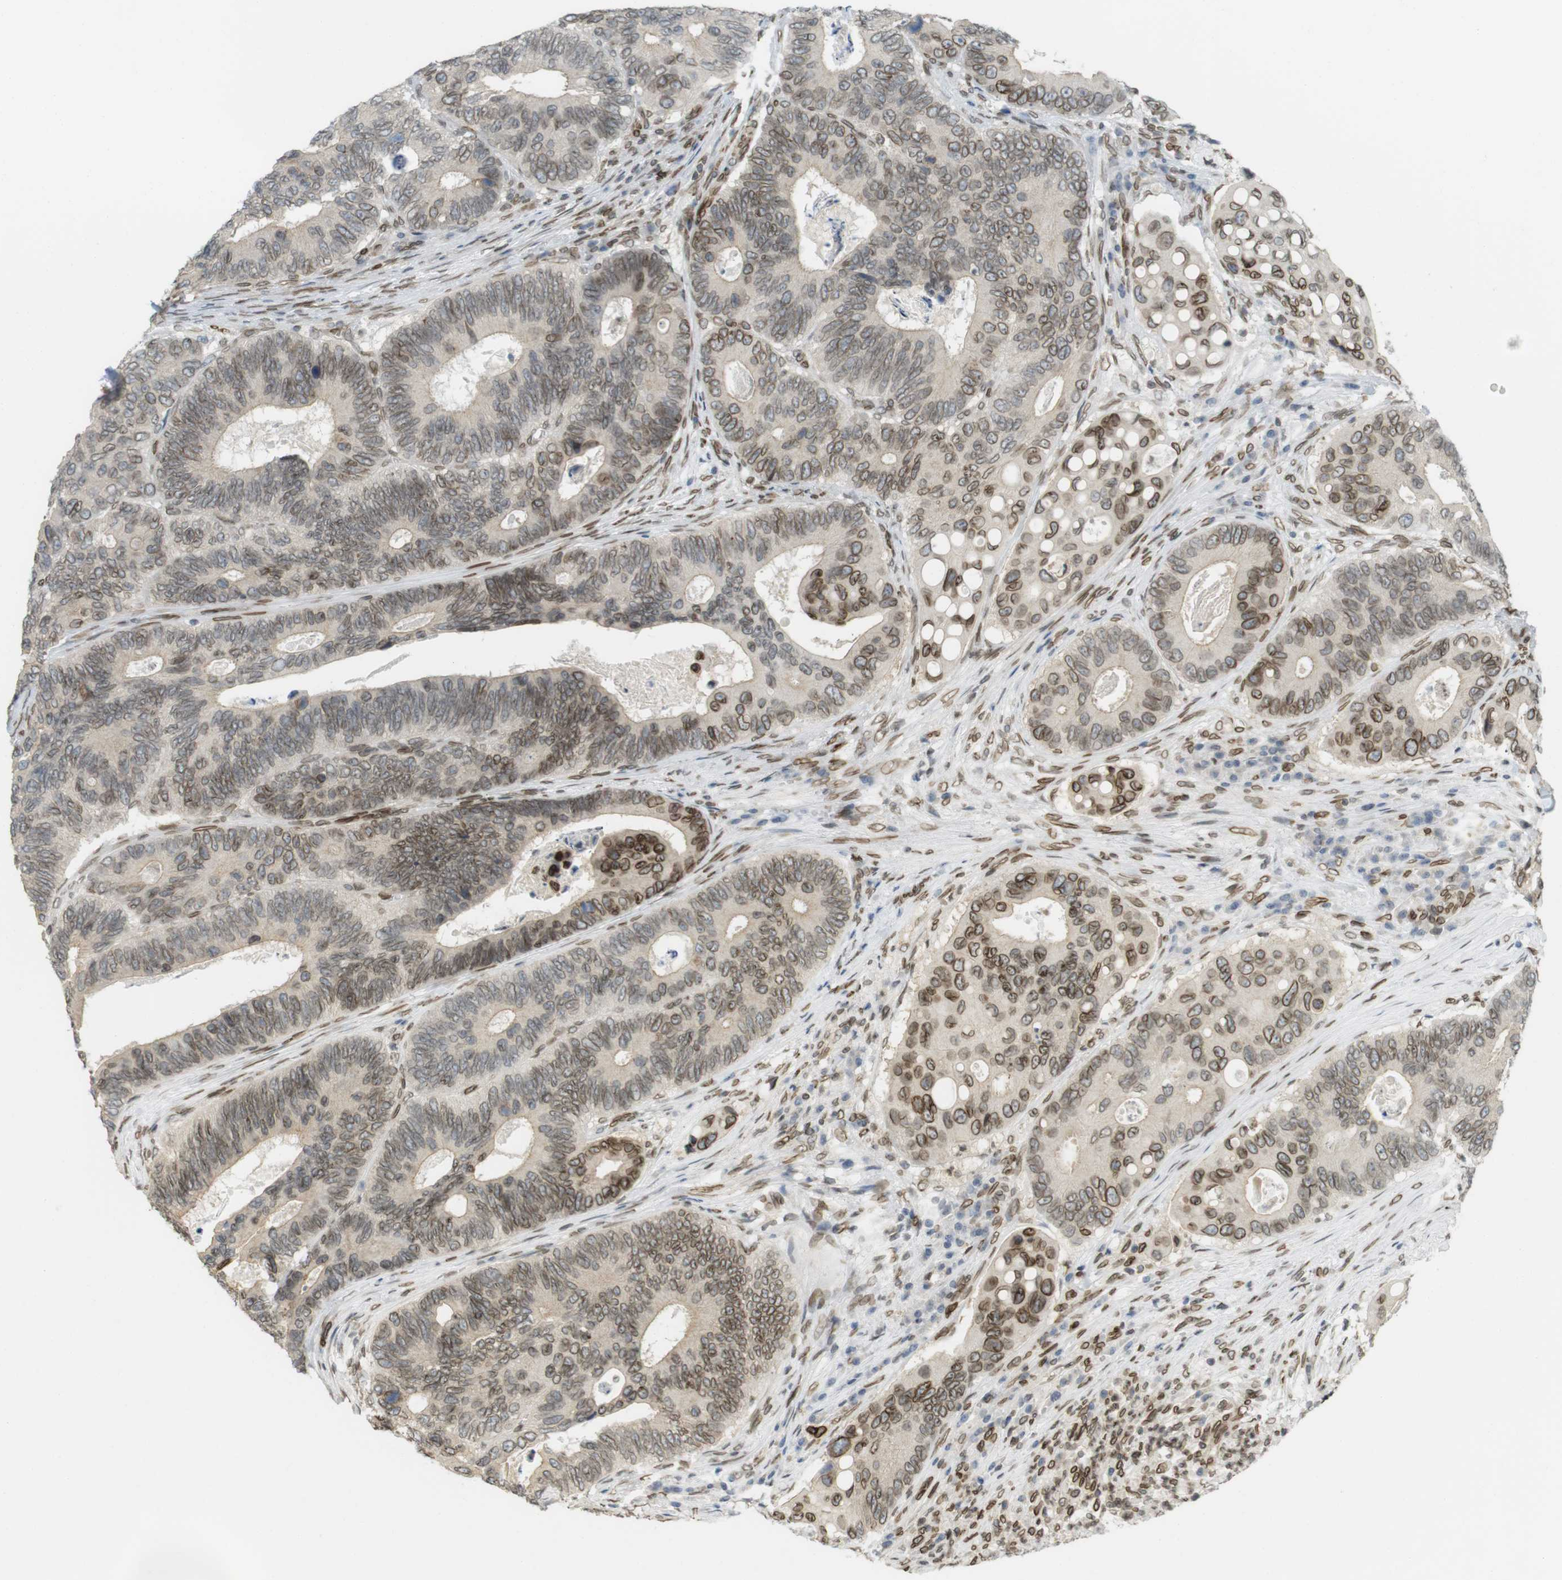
{"staining": {"intensity": "strong", "quantity": ">75%", "location": "cytoplasmic/membranous,nuclear"}, "tissue": "colorectal cancer", "cell_type": "Tumor cells", "image_type": "cancer", "snomed": [{"axis": "morphology", "description": "Inflammation, NOS"}, {"axis": "morphology", "description": "Adenocarcinoma, NOS"}, {"axis": "topography", "description": "Colon"}], "caption": "Tumor cells exhibit high levels of strong cytoplasmic/membranous and nuclear expression in approximately >75% of cells in colorectal cancer.", "gene": "ARL6IP6", "patient": {"sex": "male", "age": 72}}